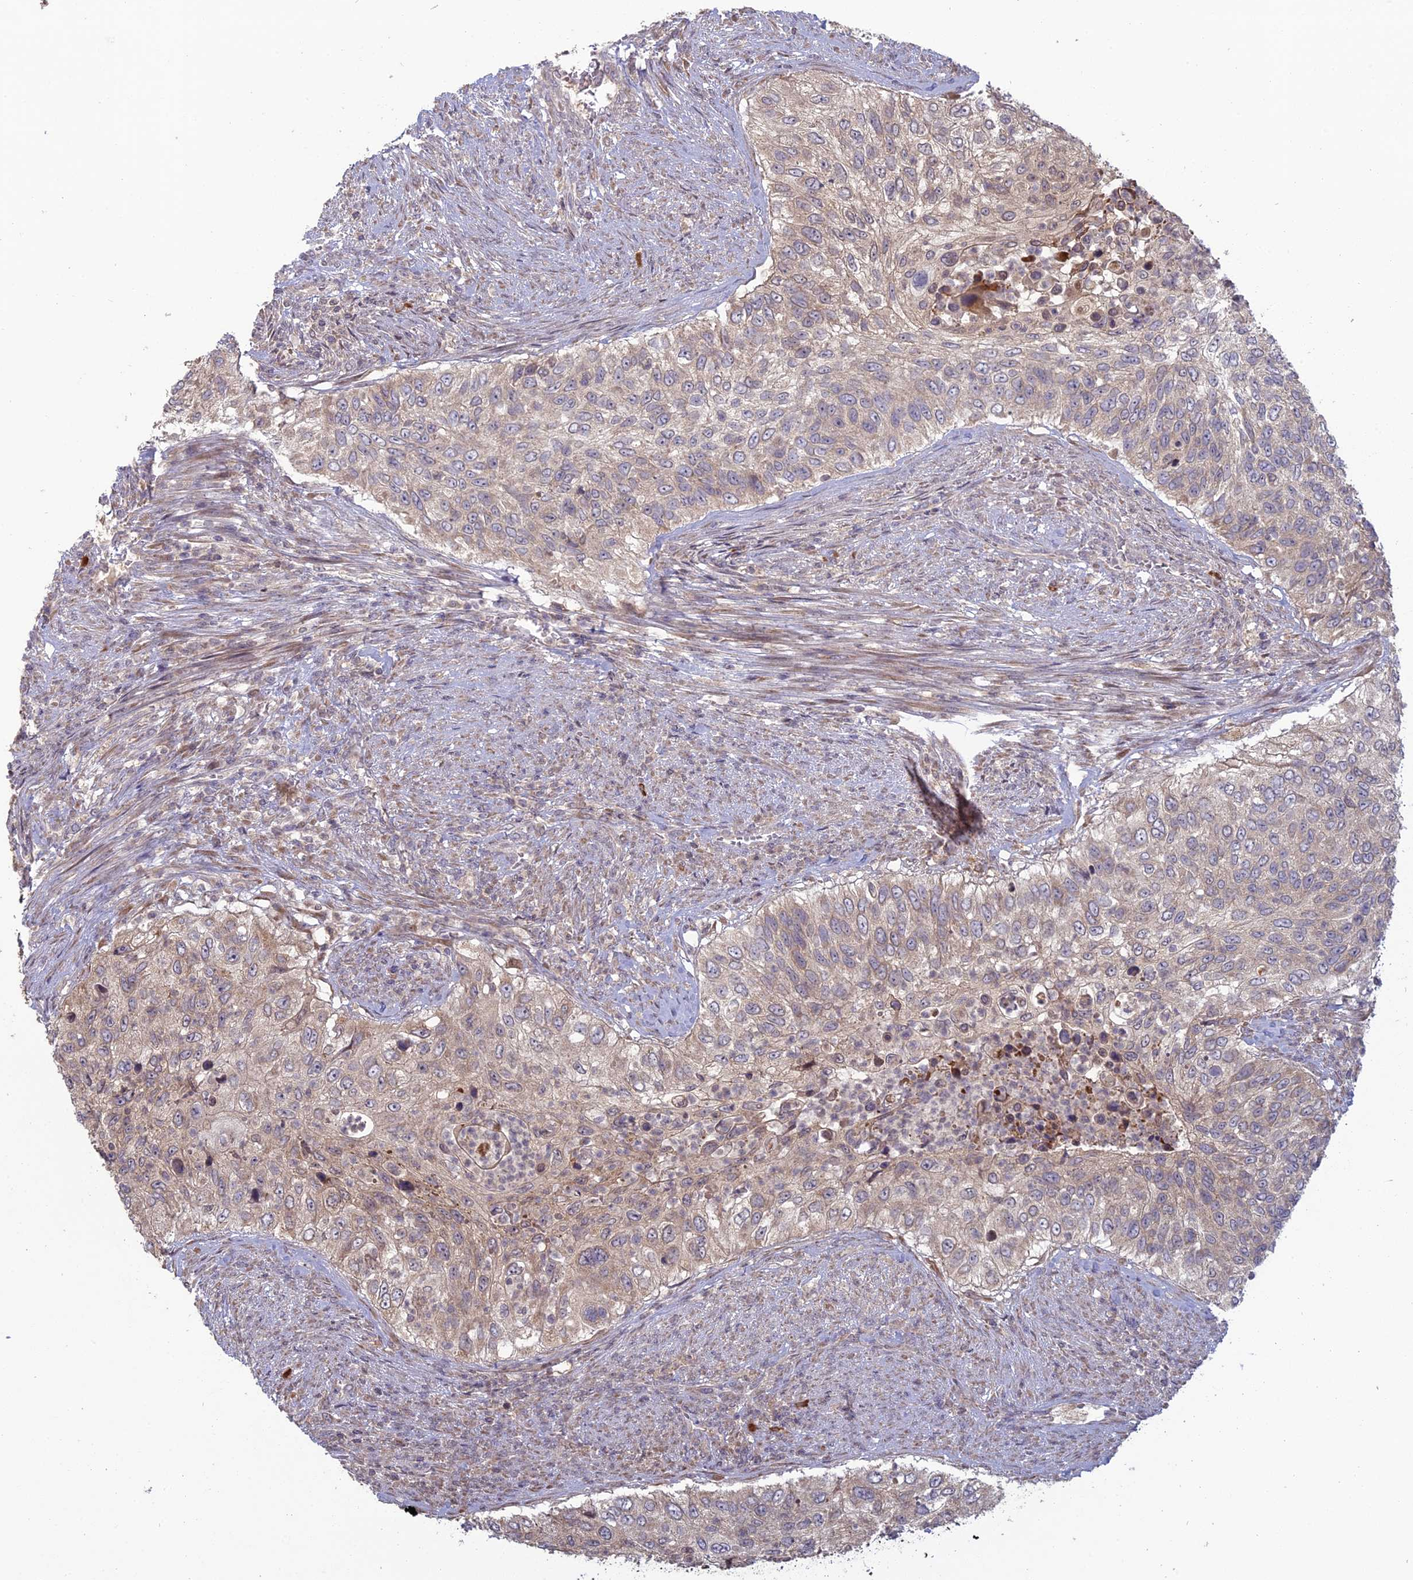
{"staining": {"intensity": "weak", "quantity": "25%-75%", "location": "cytoplasmic/membranous"}, "tissue": "urothelial cancer", "cell_type": "Tumor cells", "image_type": "cancer", "snomed": [{"axis": "morphology", "description": "Urothelial carcinoma, High grade"}, {"axis": "topography", "description": "Urinary bladder"}], "caption": "High-grade urothelial carcinoma stained with DAB immunohistochemistry displays low levels of weak cytoplasmic/membranous staining in approximately 25%-75% of tumor cells.", "gene": "TMEM208", "patient": {"sex": "female", "age": 60}}